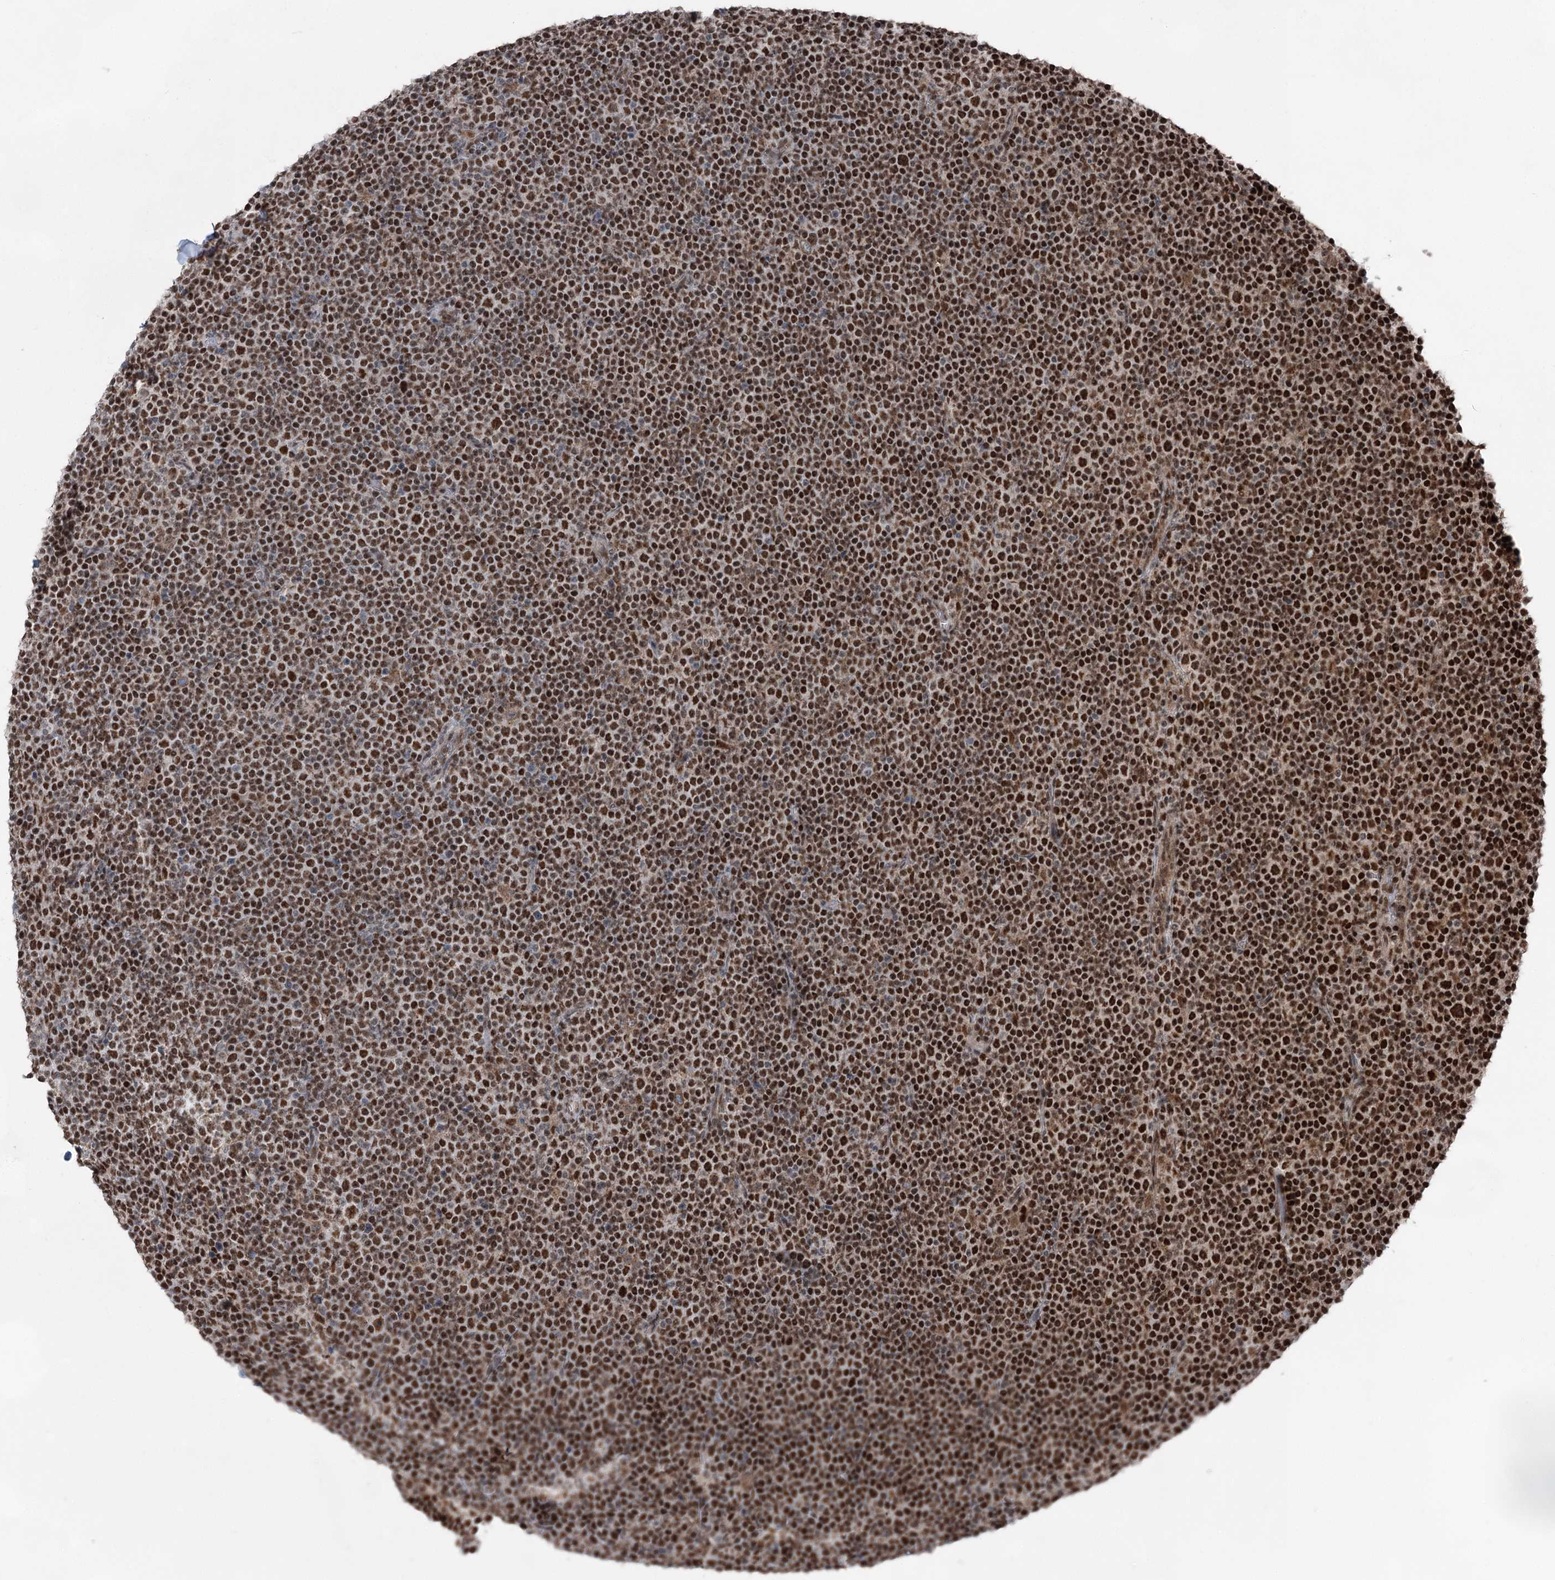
{"staining": {"intensity": "strong", "quantity": ">75%", "location": "nuclear"}, "tissue": "lymphoma", "cell_type": "Tumor cells", "image_type": "cancer", "snomed": [{"axis": "morphology", "description": "Malignant lymphoma, non-Hodgkin's type, Low grade"}, {"axis": "topography", "description": "Lymph node"}], "caption": "IHC (DAB (3,3'-diaminobenzidine)) staining of human lymphoma displays strong nuclear protein positivity in about >75% of tumor cells. (DAB (3,3'-diaminobenzidine) IHC with brightfield microscopy, high magnification).", "gene": "ZCCHC8", "patient": {"sex": "female", "age": 67}}